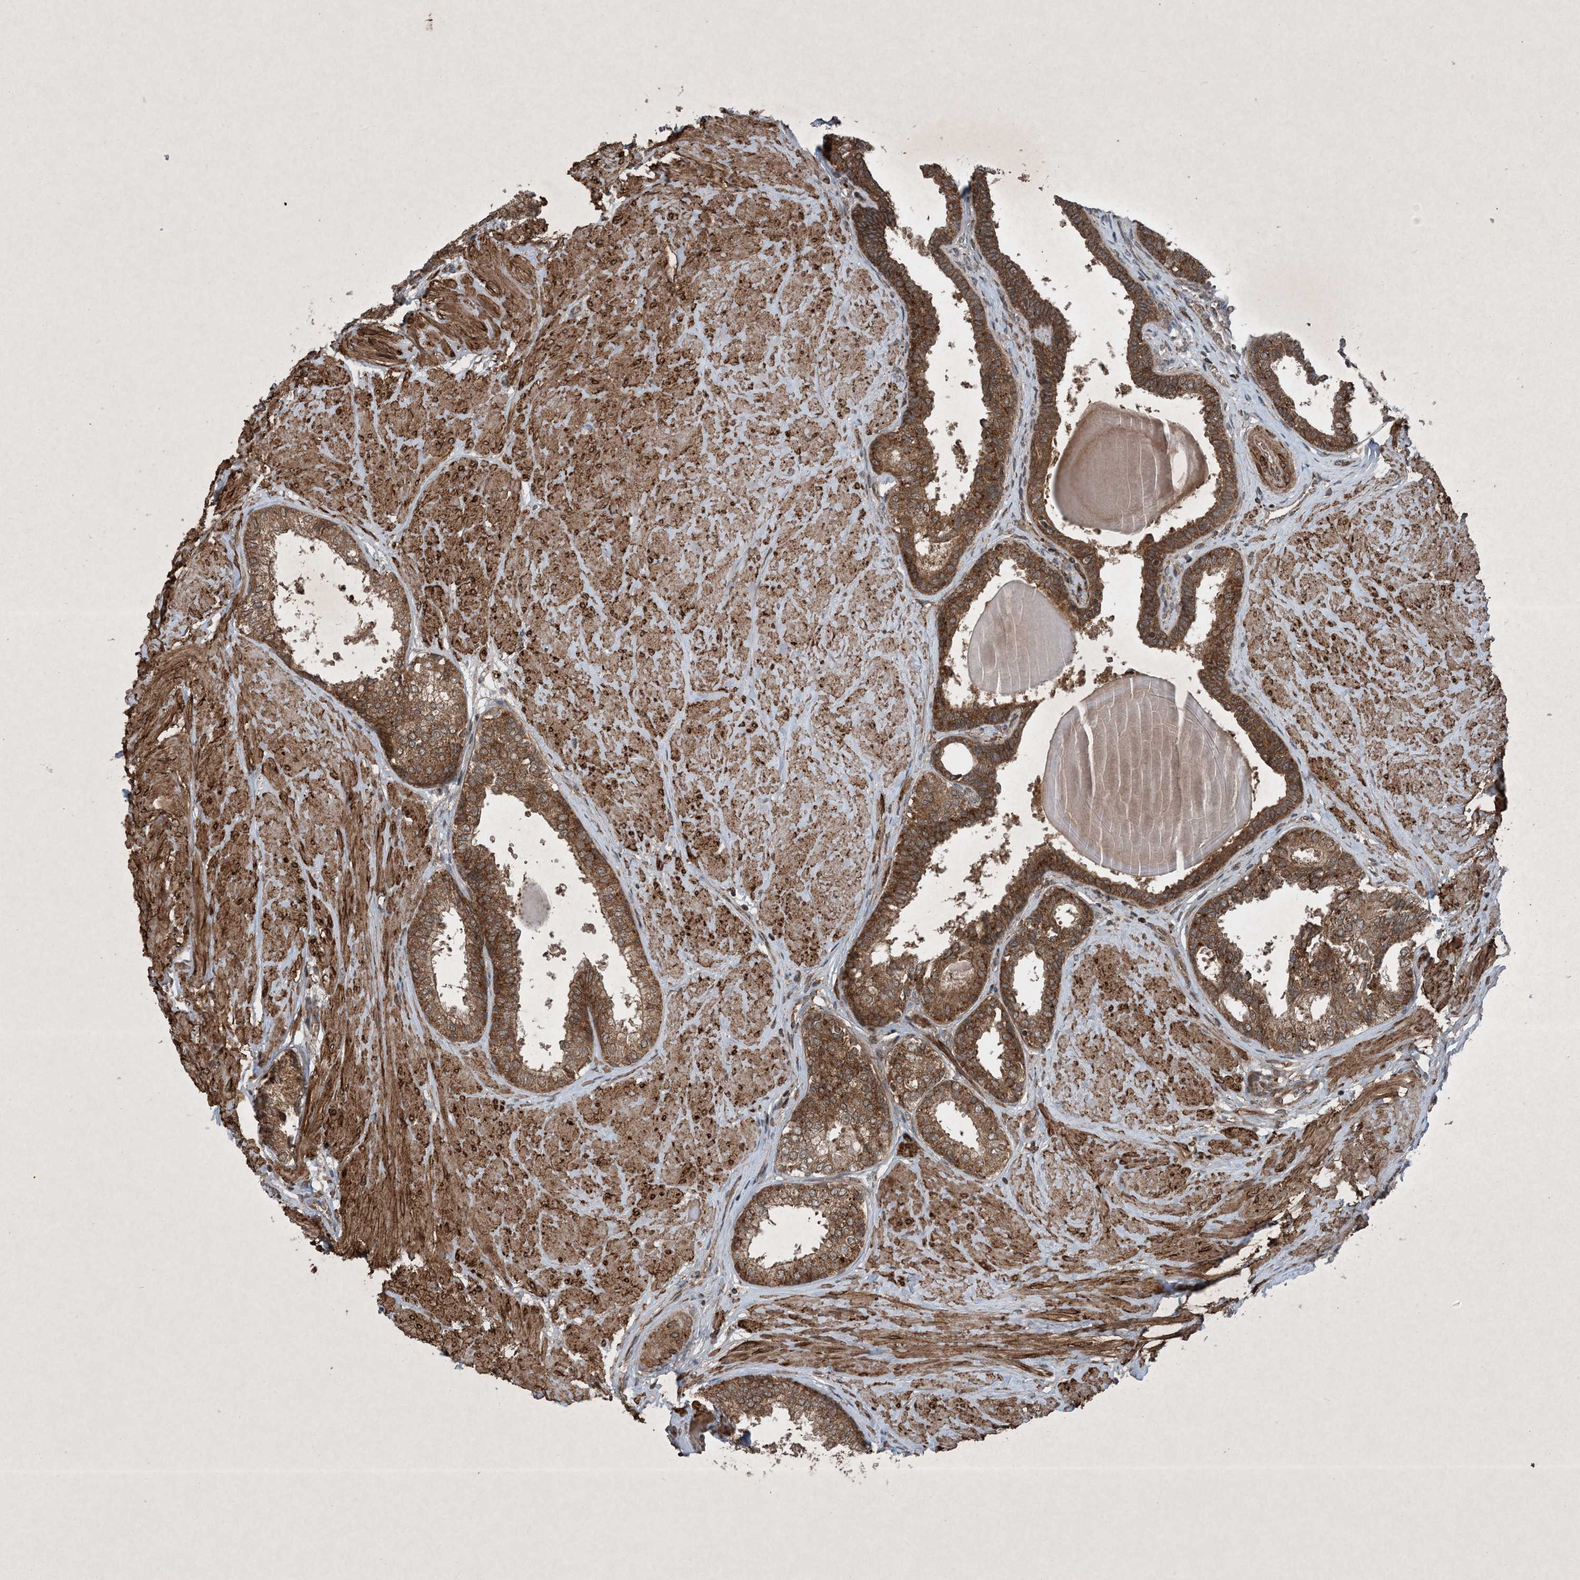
{"staining": {"intensity": "strong", "quantity": ">75%", "location": "cytoplasmic/membranous"}, "tissue": "prostate", "cell_type": "Glandular cells", "image_type": "normal", "snomed": [{"axis": "morphology", "description": "Normal tissue, NOS"}, {"axis": "topography", "description": "Prostate"}], "caption": "Immunohistochemical staining of unremarkable human prostate shows high levels of strong cytoplasmic/membranous staining in about >75% of glandular cells. (brown staining indicates protein expression, while blue staining denotes nuclei).", "gene": "GNG5", "patient": {"sex": "male", "age": 48}}